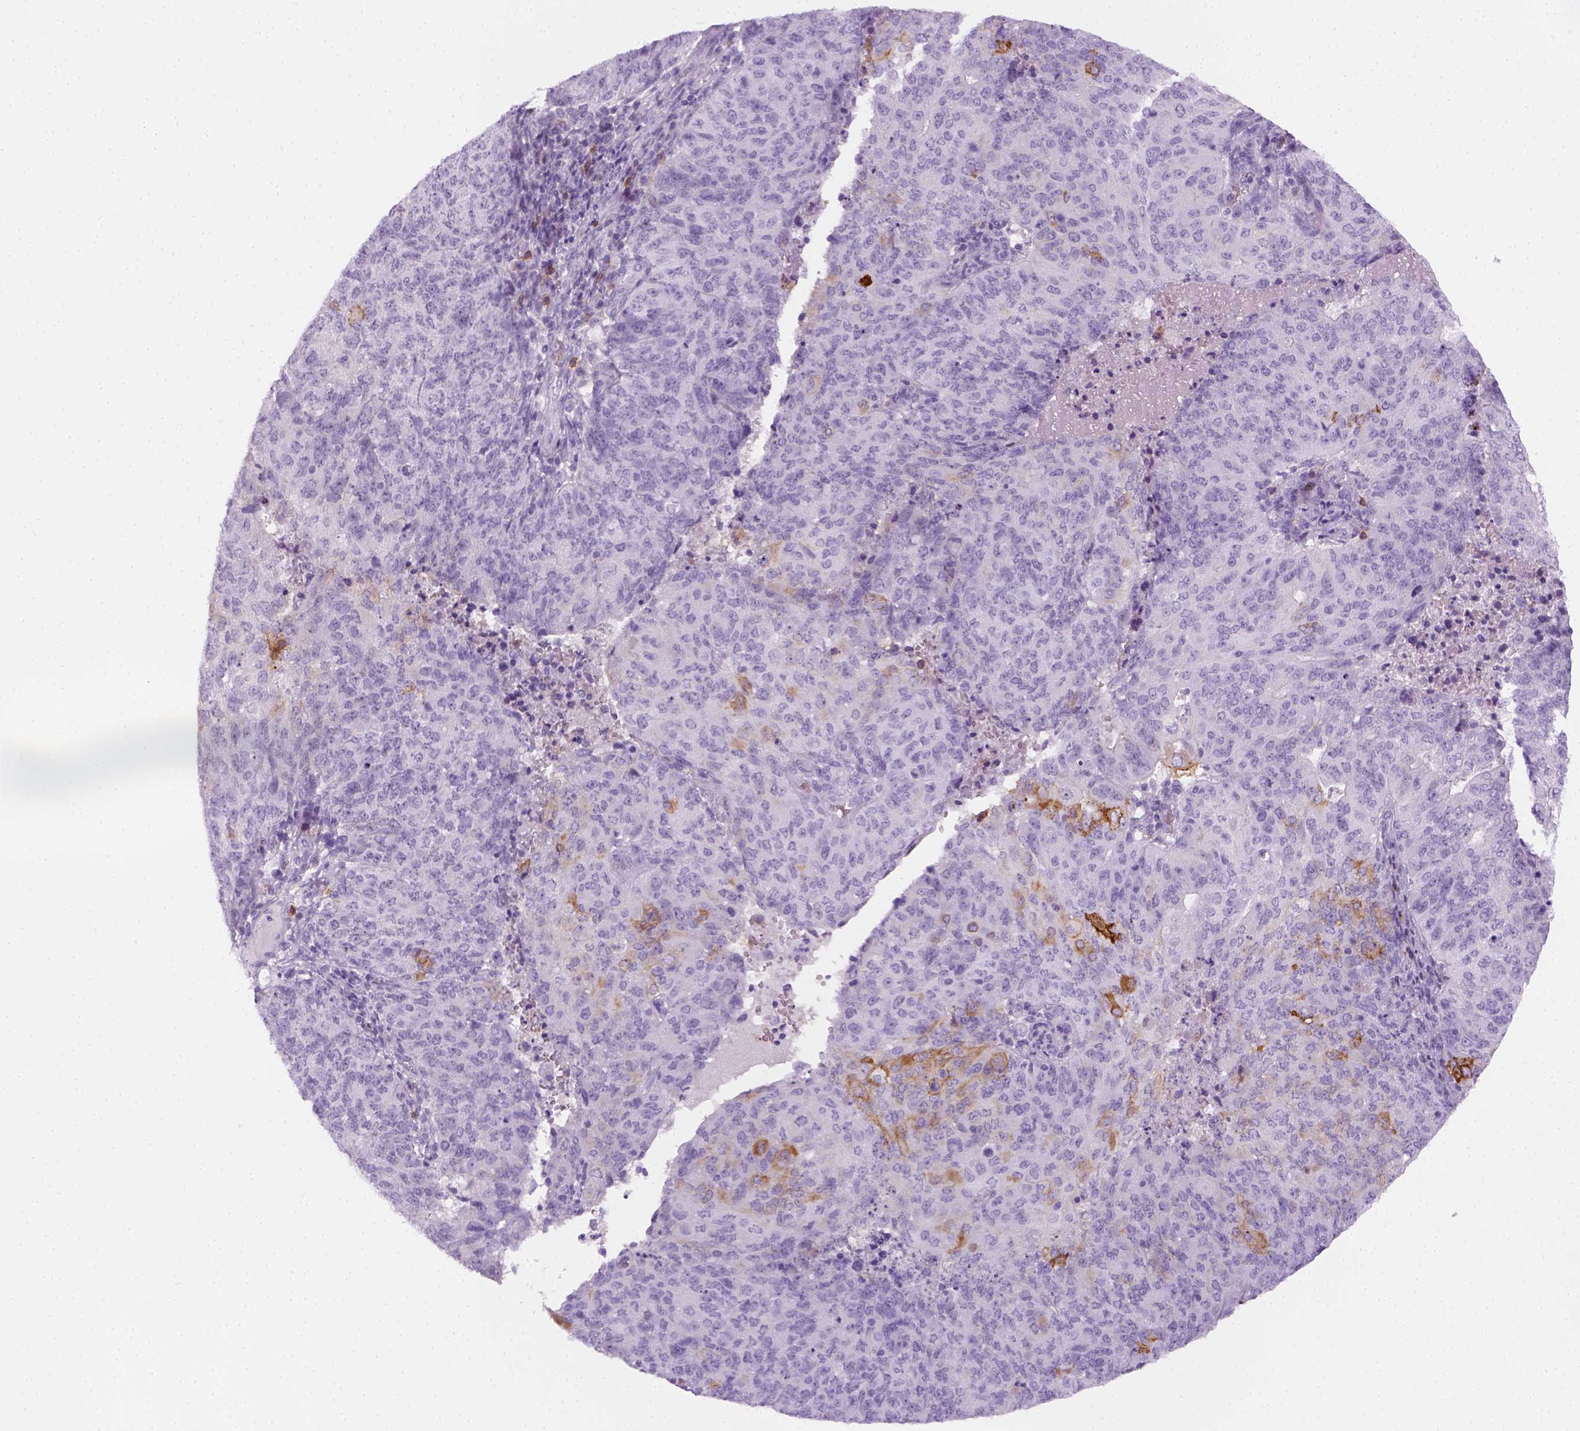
{"staining": {"intensity": "negative", "quantity": "none", "location": "none"}, "tissue": "endometrial cancer", "cell_type": "Tumor cells", "image_type": "cancer", "snomed": [{"axis": "morphology", "description": "Adenocarcinoma, NOS"}, {"axis": "topography", "description": "Endometrium"}], "caption": "Image shows no protein positivity in tumor cells of endometrial cancer (adenocarcinoma) tissue.", "gene": "AQP3", "patient": {"sex": "female", "age": 82}}